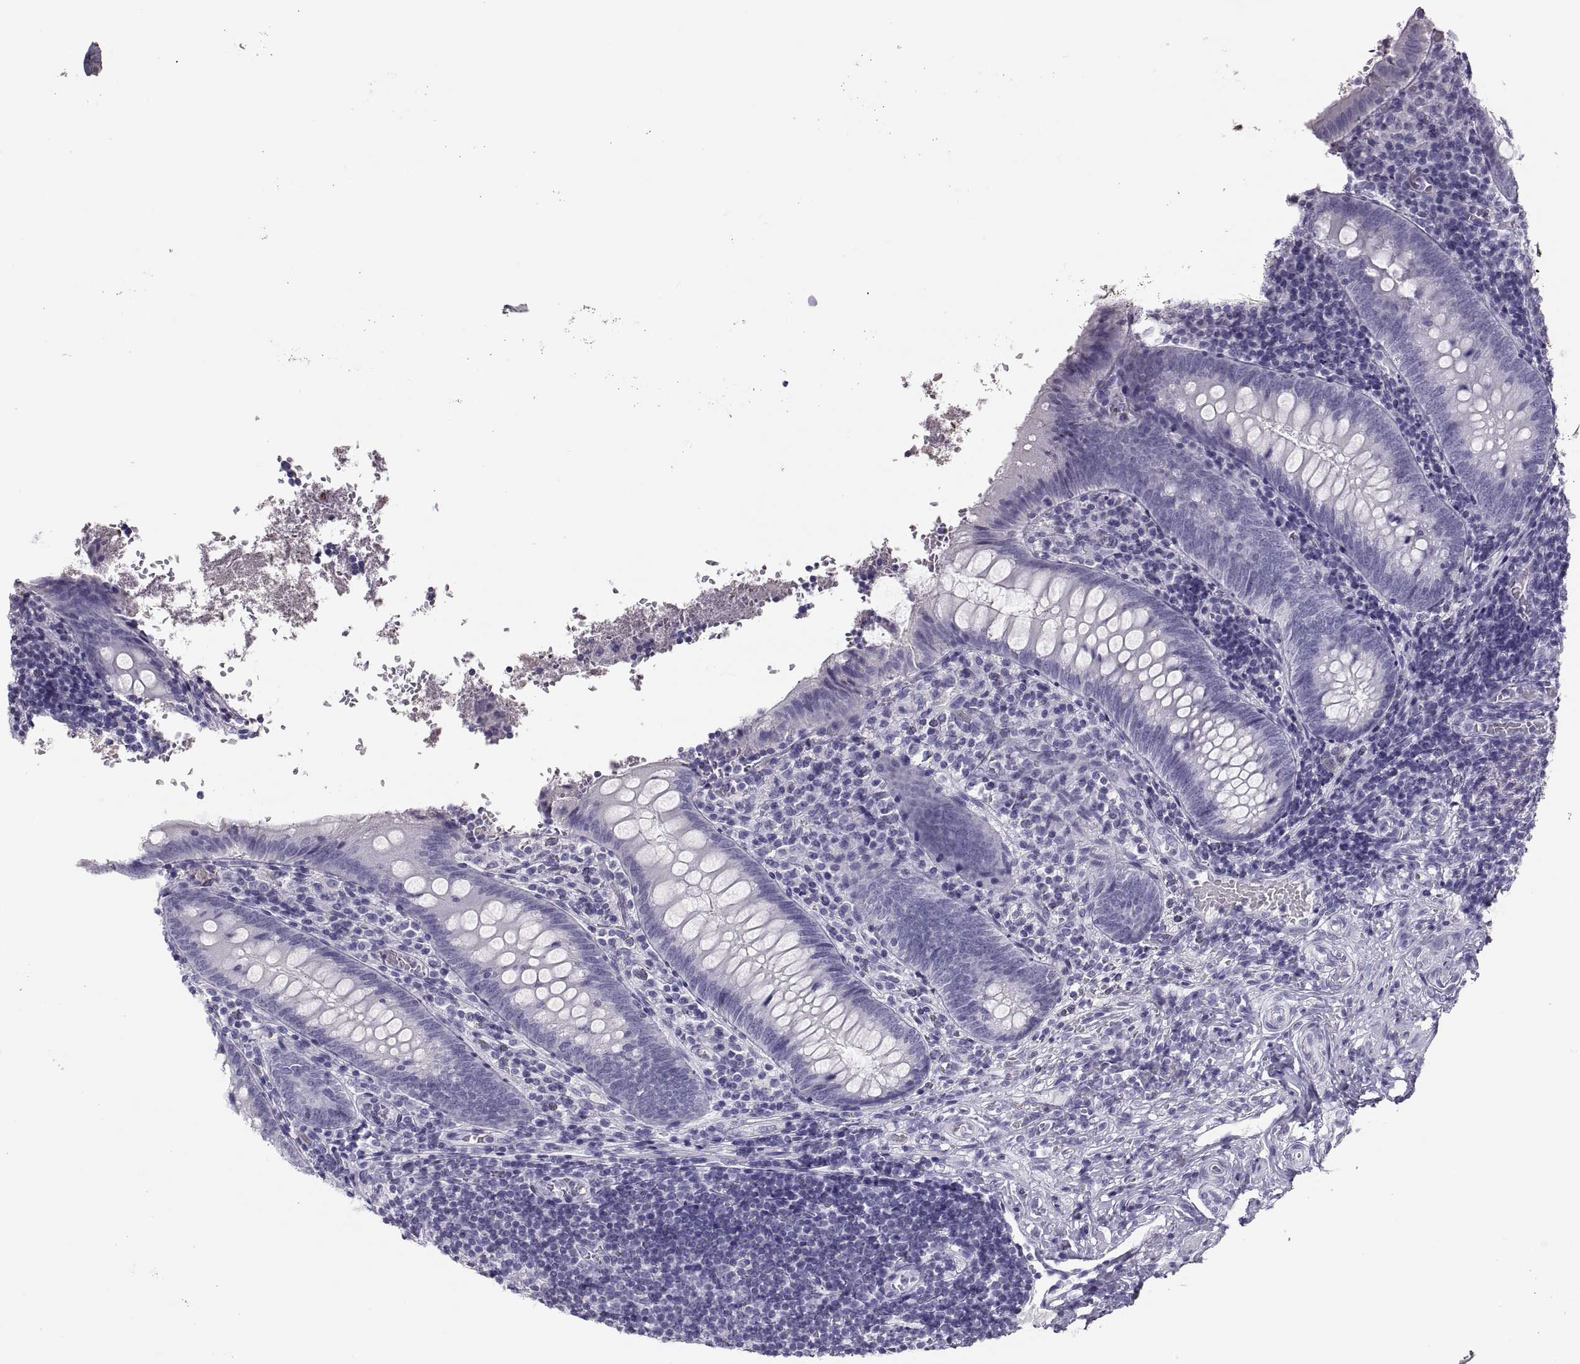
{"staining": {"intensity": "negative", "quantity": "none", "location": "none"}, "tissue": "appendix", "cell_type": "Glandular cells", "image_type": "normal", "snomed": [{"axis": "morphology", "description": "Normal tissue, NOS"}, {"axis": "topography", "description": "Appendix"}], "caption": "Immunohistochemistry of unremarkable human appendix displays no positivity in glandular cells. Nuclei are stained in blue.", "gene": "SEMG1", "patient": {"sex": "female", "age": 23}}